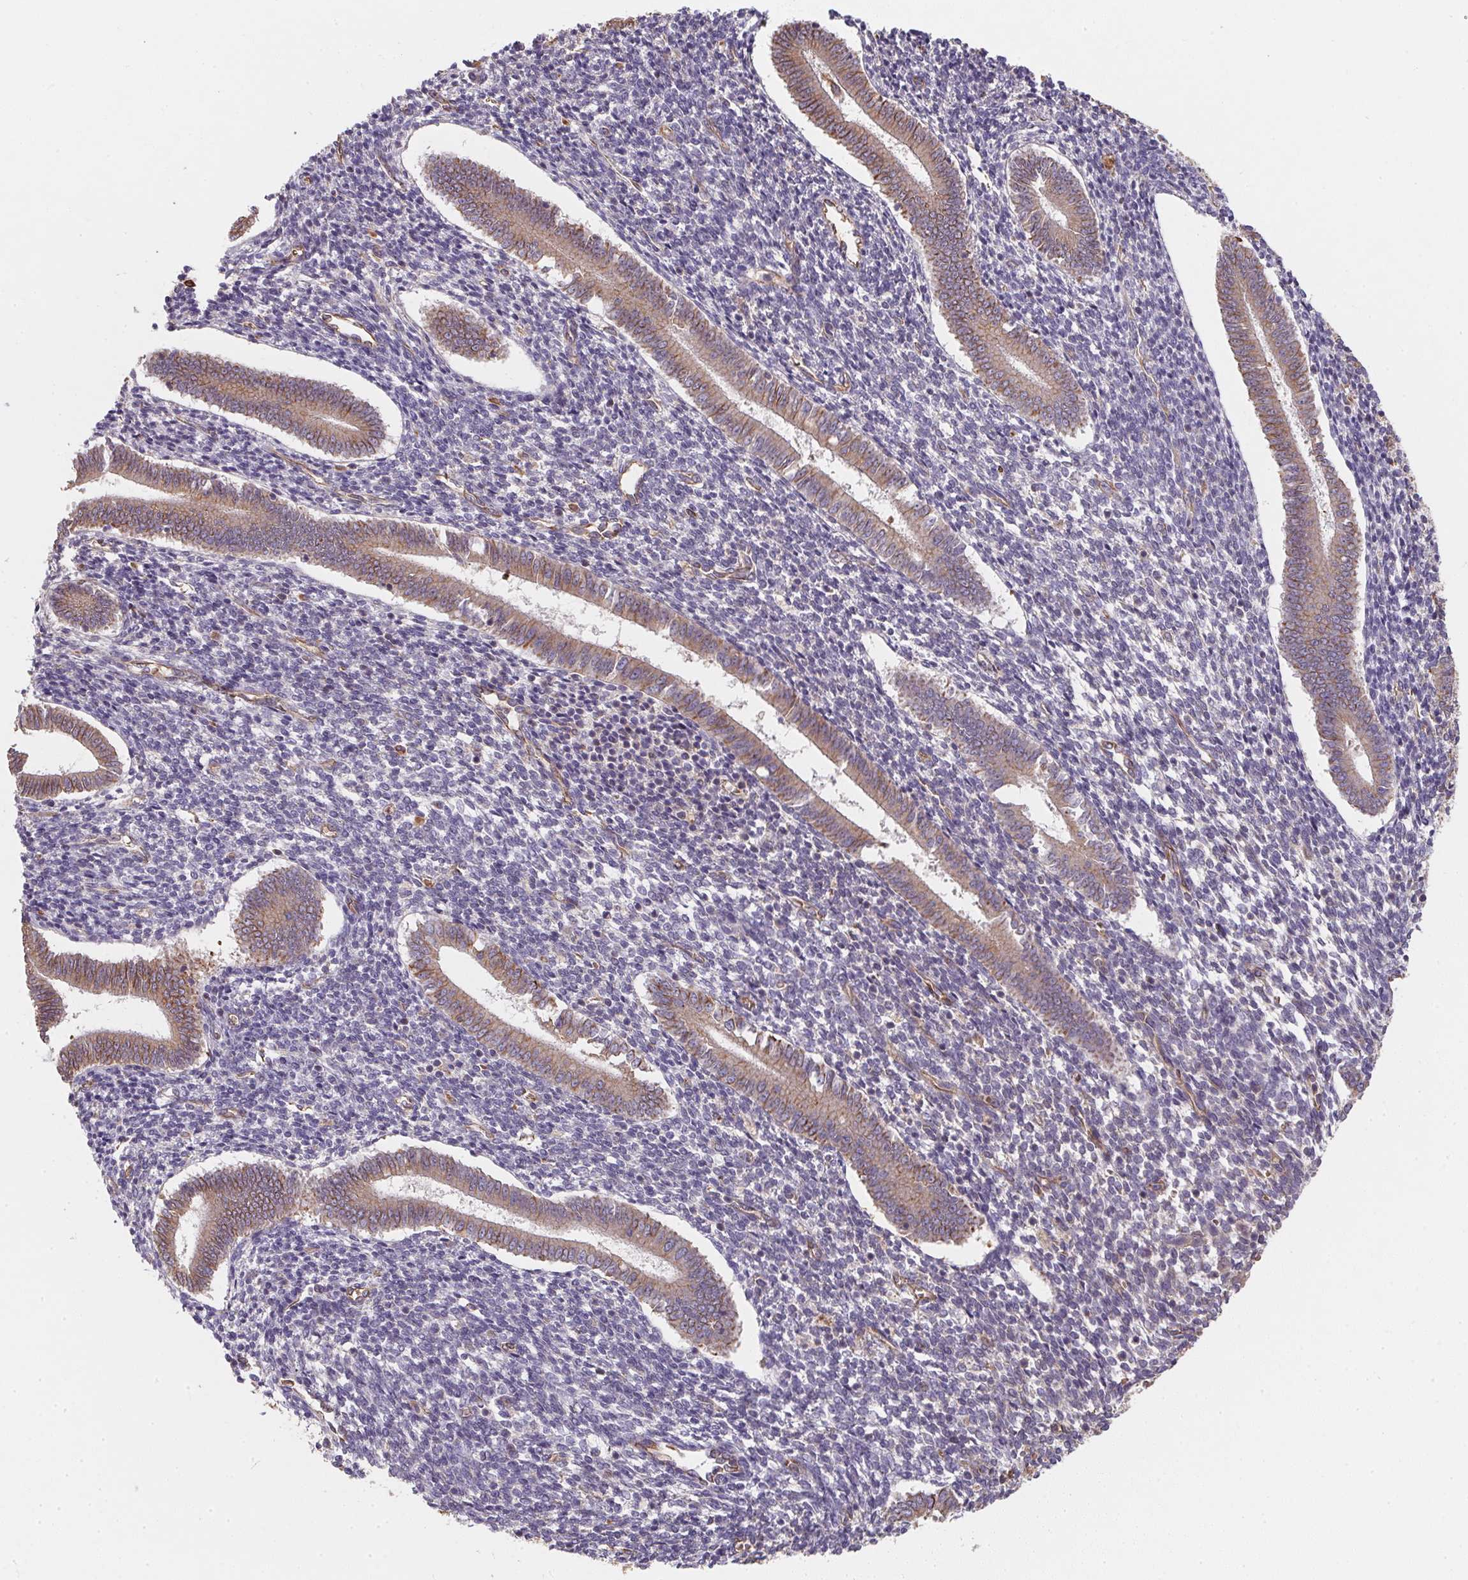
{"staining": {"intensity": "negative", "quantity": "none", "location": "none"}, "tissue": "endometrium", "cell_type": "Cells in endometrial stroma", "image_type": "normal", "snomed": [{"axis": "morphology", "description": "Normal tissue, NOS"}, {"axis": "topography", "description": "Endometrium"}], "caption": "DAB immunohistochemical staining of normal human endometrium displays no significant expression in cells in endometrial stroma. The staining was performed using DAB (3,3'-diaminobenzidine) to visualize the protein expression in brown, while the nuclei were stained in blue with hematoxylin (Magnification: 20x).", "gene": "TBKBP1", "patient": {"sex": "female", "age": 25}}